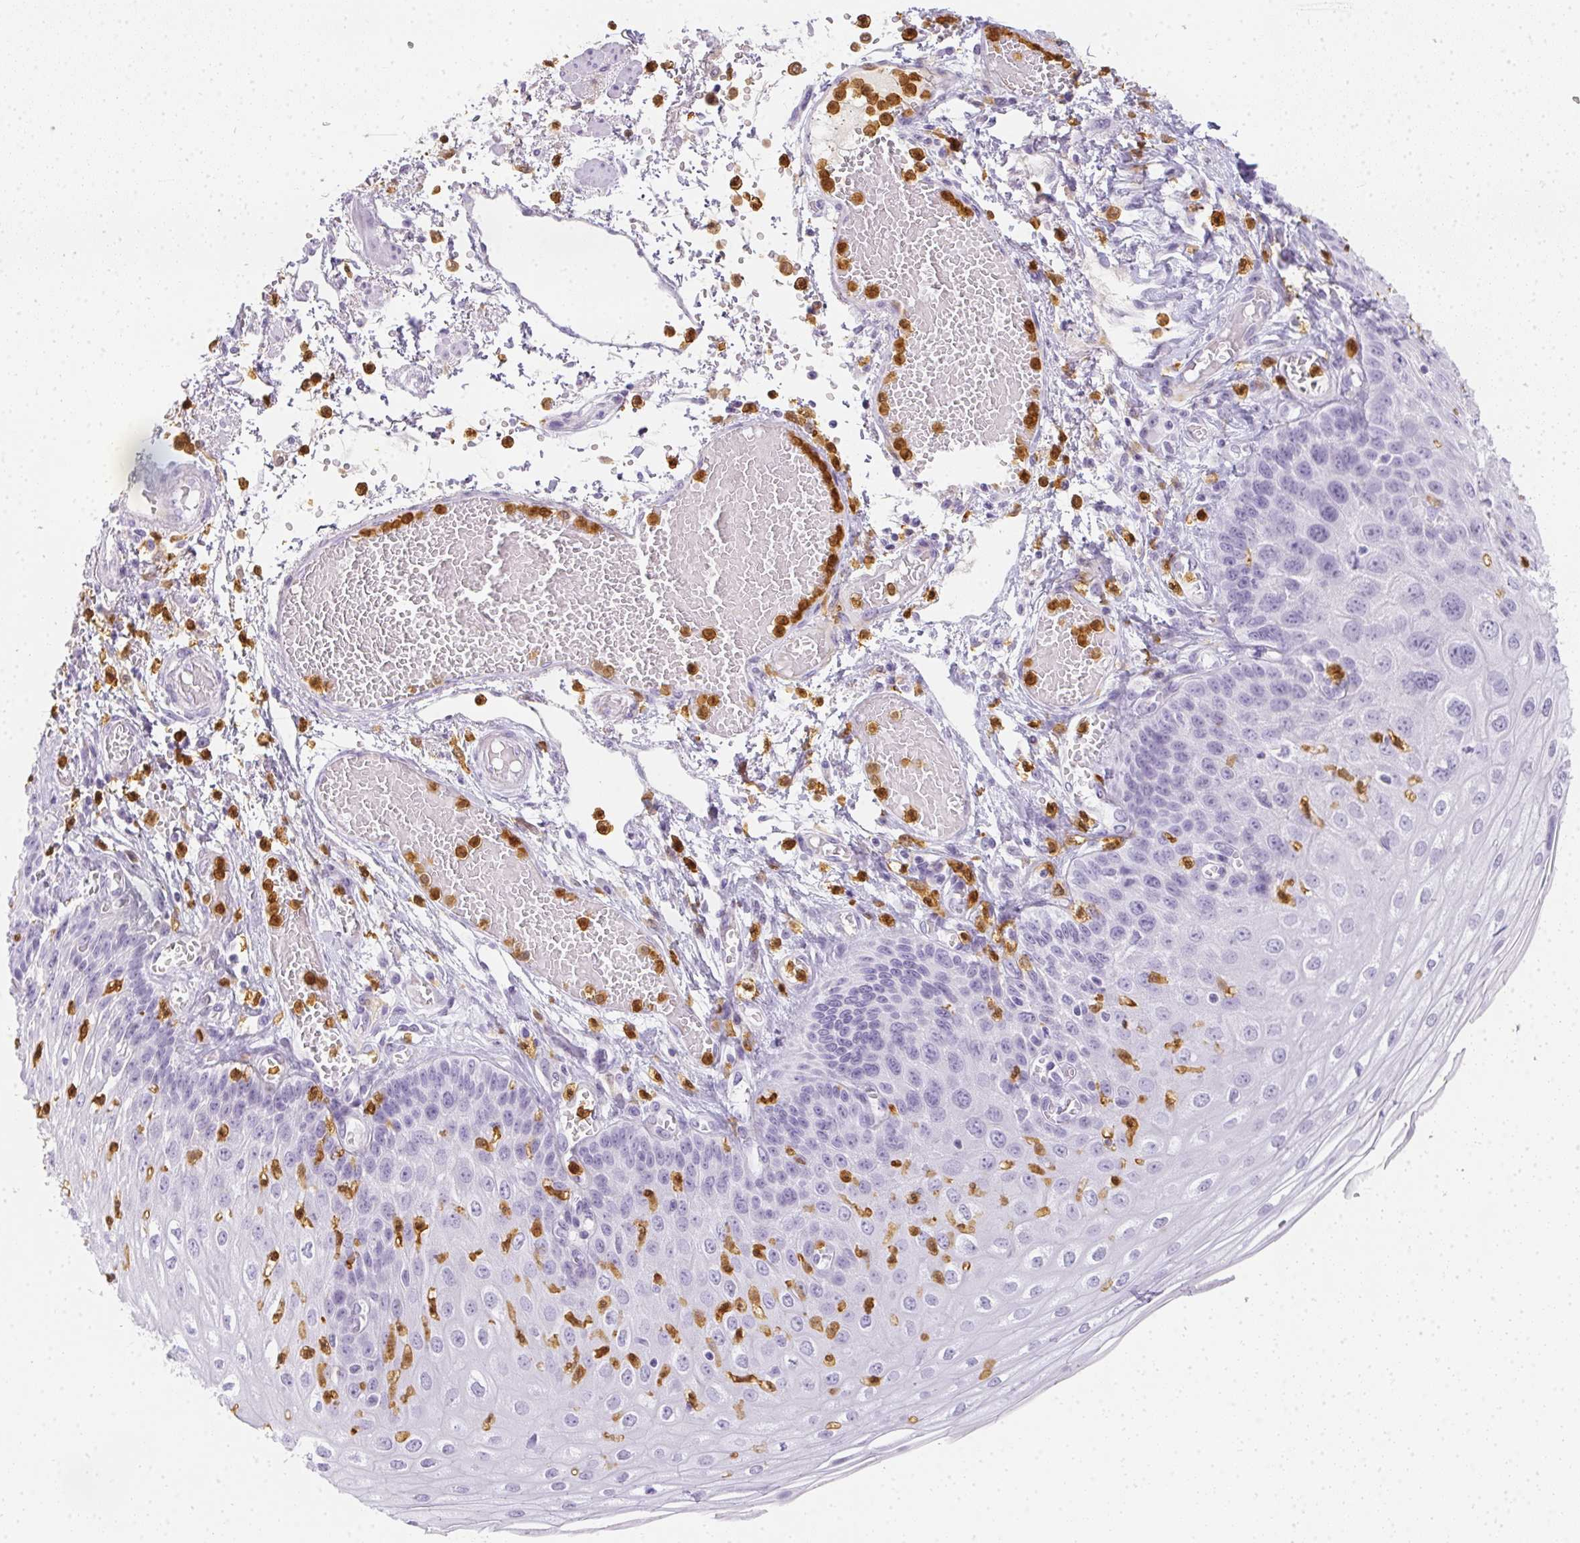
{"staining": {"intensity": "negative", "quantity": "none", "location": "none"}, "tissue": "esophagus", "cell_type": "Squamous epithelial cells", "image_type": "normal", "snomed": [{"axis": "morphology", "description": "Normal tissue, NOS"}, {"axis": "morphology", "description": "Adenocarcinoma, NOS"}, {"axis": "topography", "description": "Esophagus"}], "caption": "Immunohistochemistry histopathology image of benign esophagus stained for a protein (brown), which shows no staining in squamous epithelial cells.", "gene": "HK3", "patient": {"sex": "male", "age": 81}}